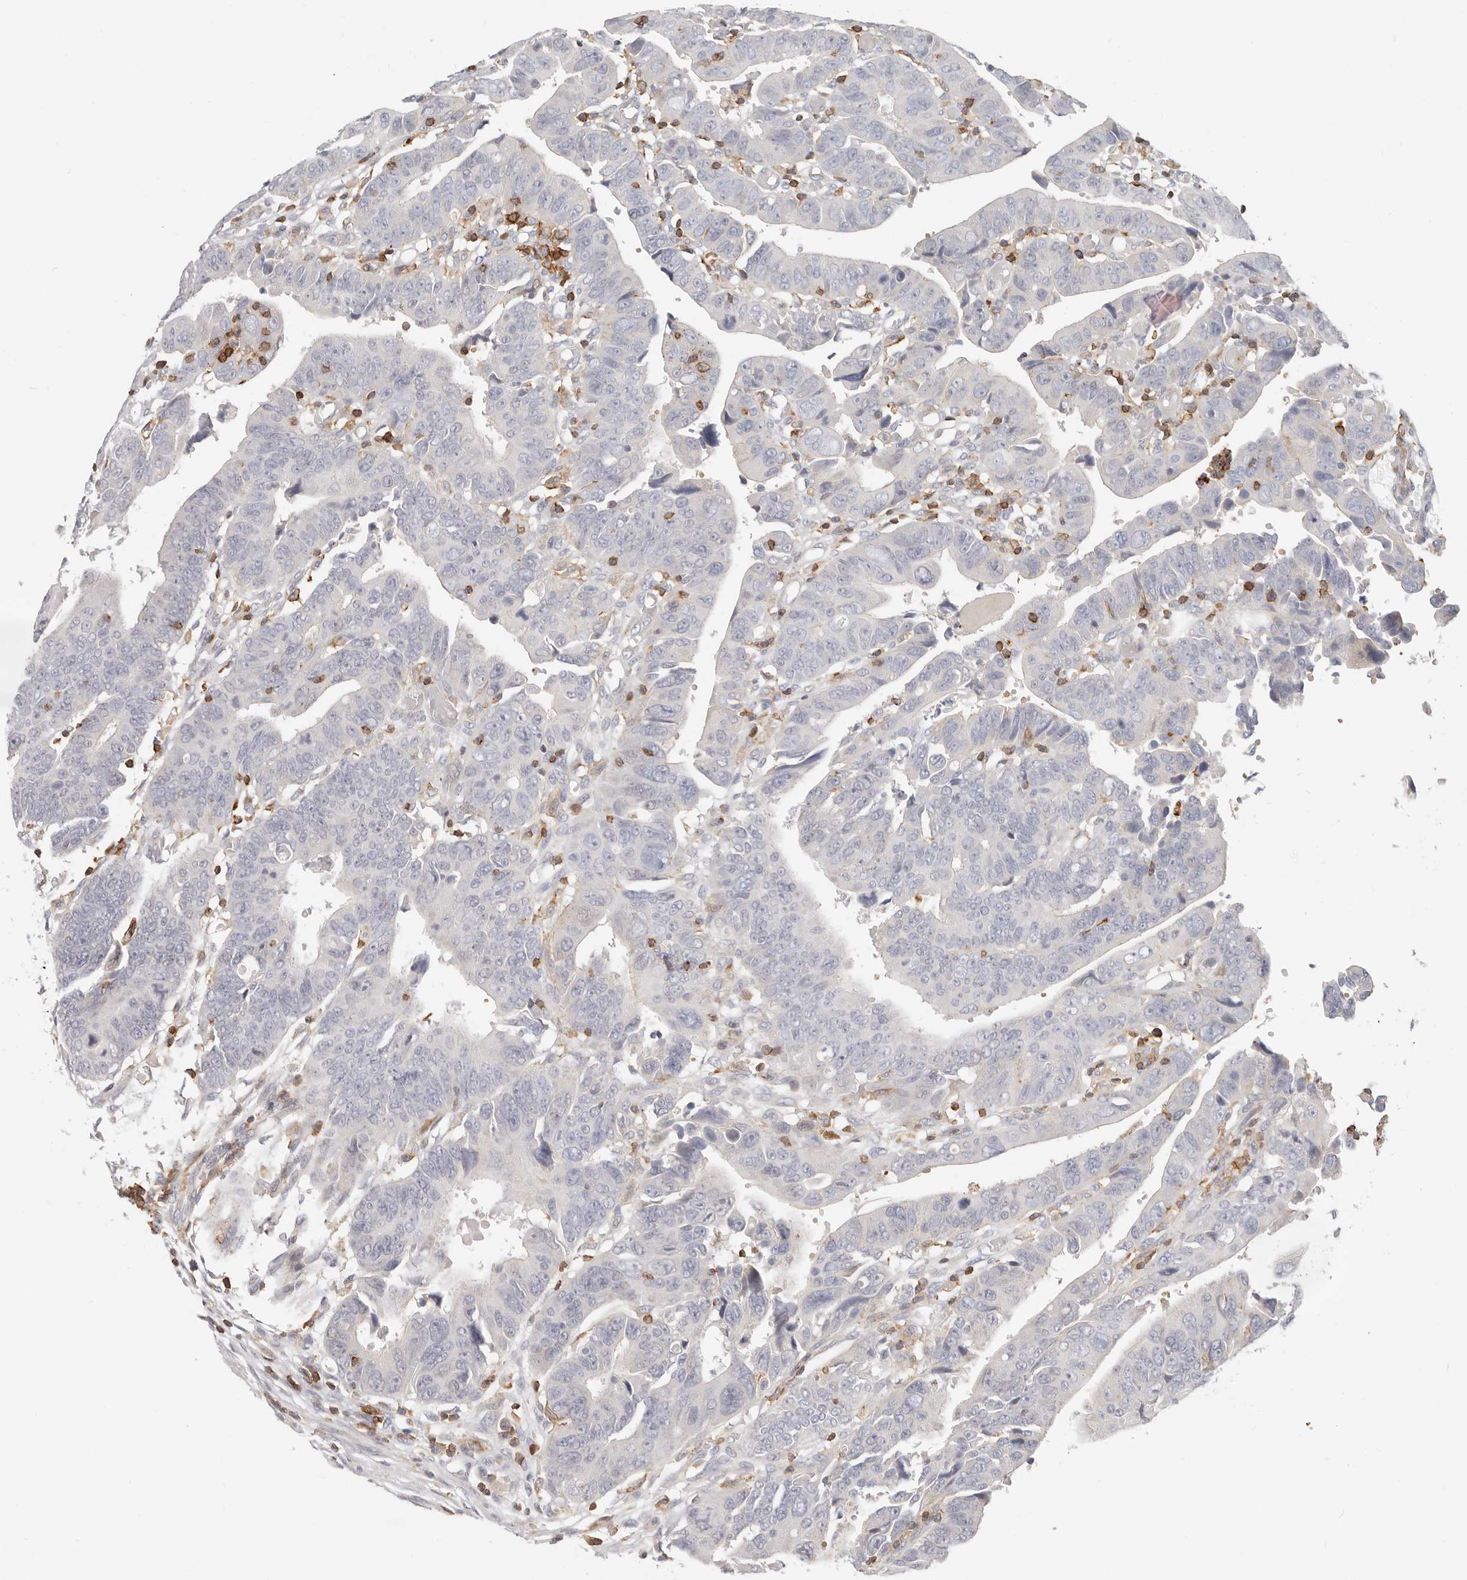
{"staining": {"intensity": "negative", "quantity": "none", "location": "none"}, "tissue": "colorectal cancer", "cell_type": "Tumor cells", "image_type": "cancer", "snomed": [{"axis": "morphology", "description": "Adenocarcinoma, NOS"}, {"axis": "topography", "description": "Rectum"}], "caption": "Colorectal cancer (adenocarcinoma) stained for a protein using immunohistochemistry demonstrates no expression tumor cells.", "gene": "TMEM63B", "patient": {"sex": "female", "age": 65}}